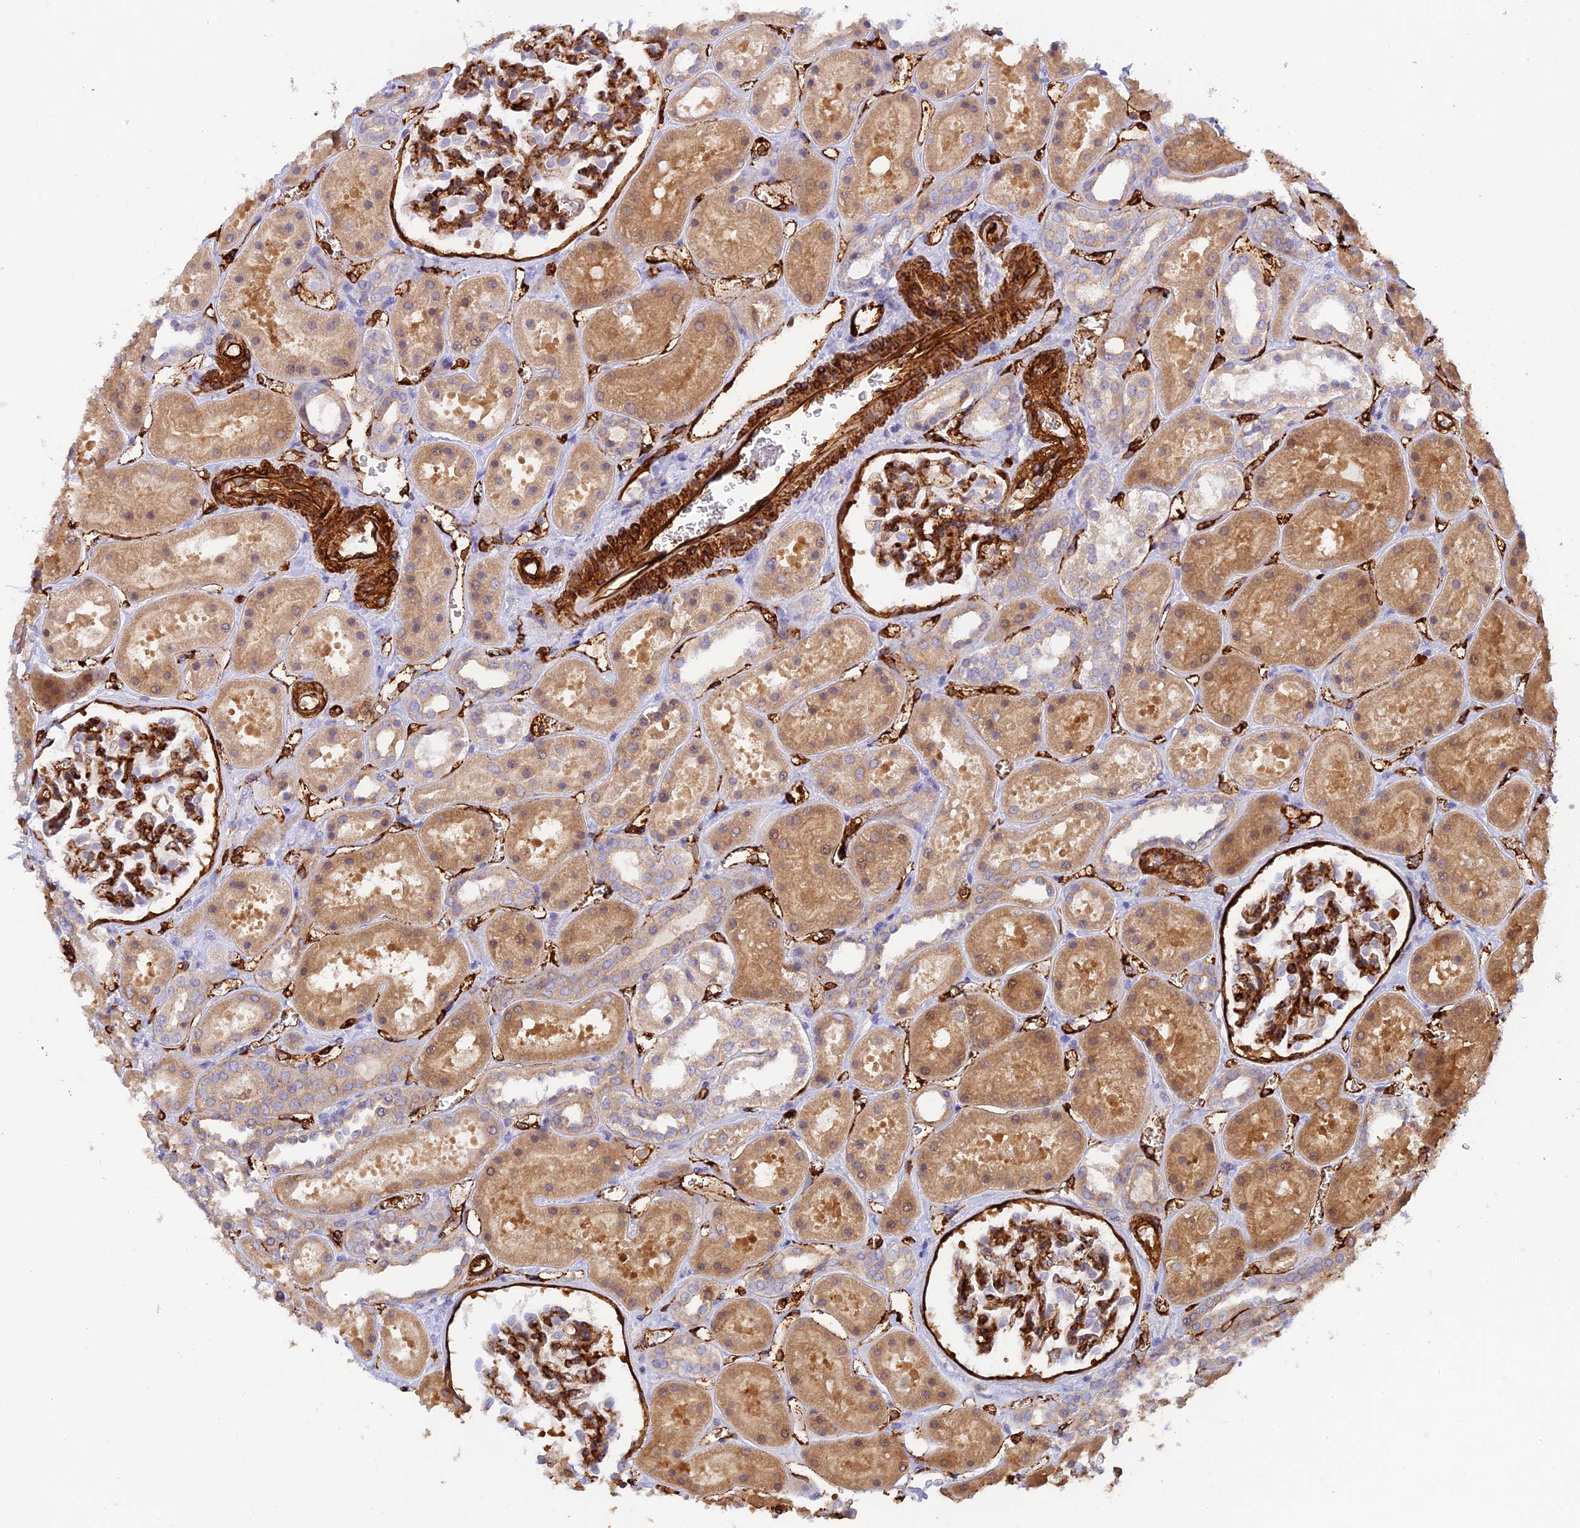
{"staining": {"intensity": "strong", "quantity": "25%-75%", "location": "cytoplasmic/membranous"}, "tissue": "kidney", "cell_type": "Cells in glomeruli", "image_type": "normal", "snomed": [{"axis": "morphology", "description": "Normal tissue, NOS"}, {"axis": "topography", "description": "Kidney"}], "caption": "DAB immunohistochemical staining of unremarkable human kidney displays strong cytoplasmic/membranous protein staining in approximately 25%-75% of cells in glomeruli. Using DAB (3,3'-diaminobenzidine) (brown) and hematoxylin (blue) stains, captured at high magnification using brightfield microscopy.", "gene": "MYO9A", "patient": {"sex": "female", "age": 41}}